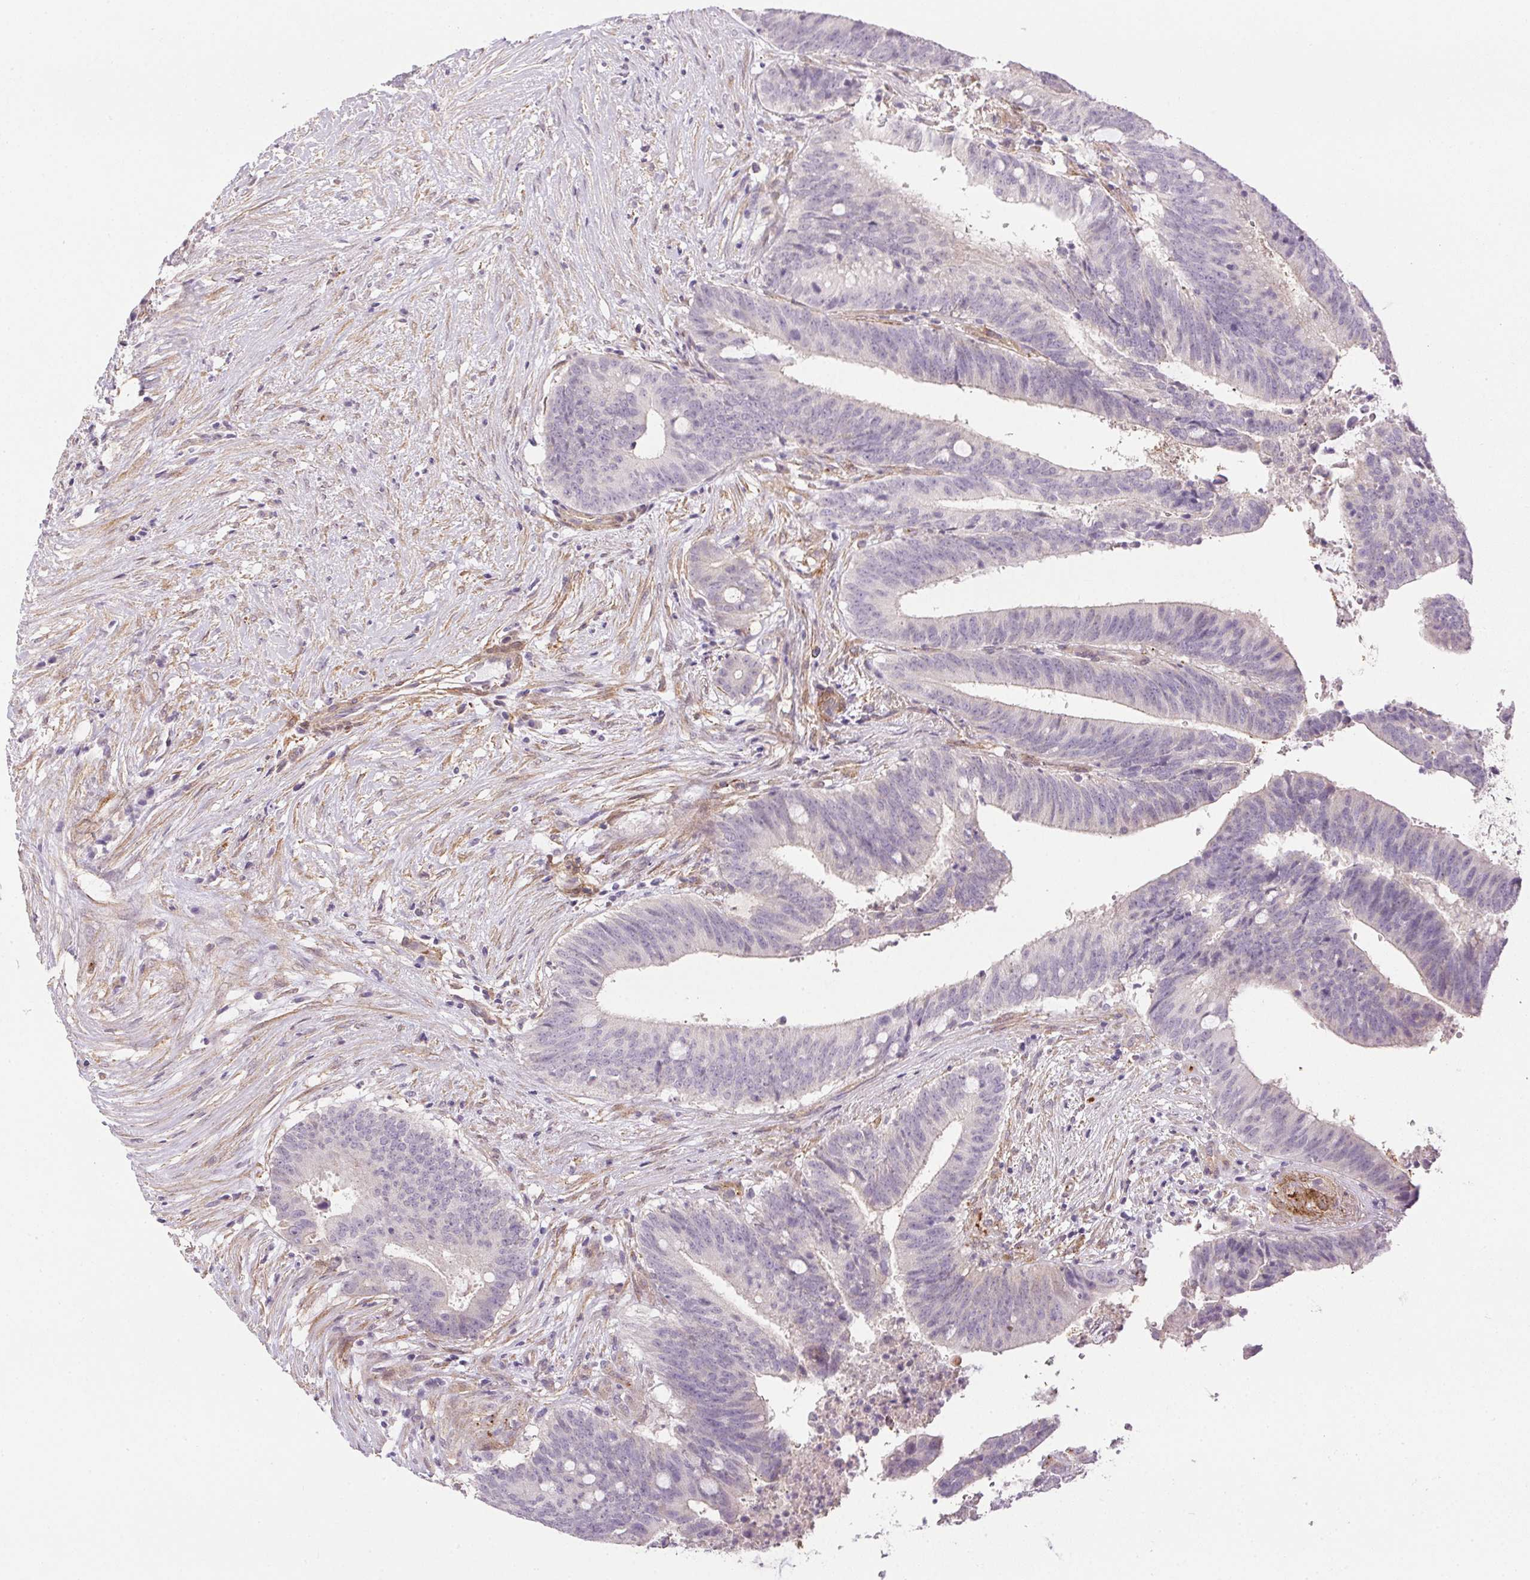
{"staining": {"intensity": "negative", "quantity": "none", "location": "none"}, "tissue": "colorectal cancer", "cell_type": "Tumor cells", "image_type": "cancer", "snomed": [{"axis": "morphology", "description": "Adenocarcinoma, NOS"}, {"axis": "topography", "description": "Colon"}], "caption": "The histopathology image reveals no staining of tumor cells in colorectal cancer.", "gene": "PRL", "patient": {"sex": "female", "age": 43}}